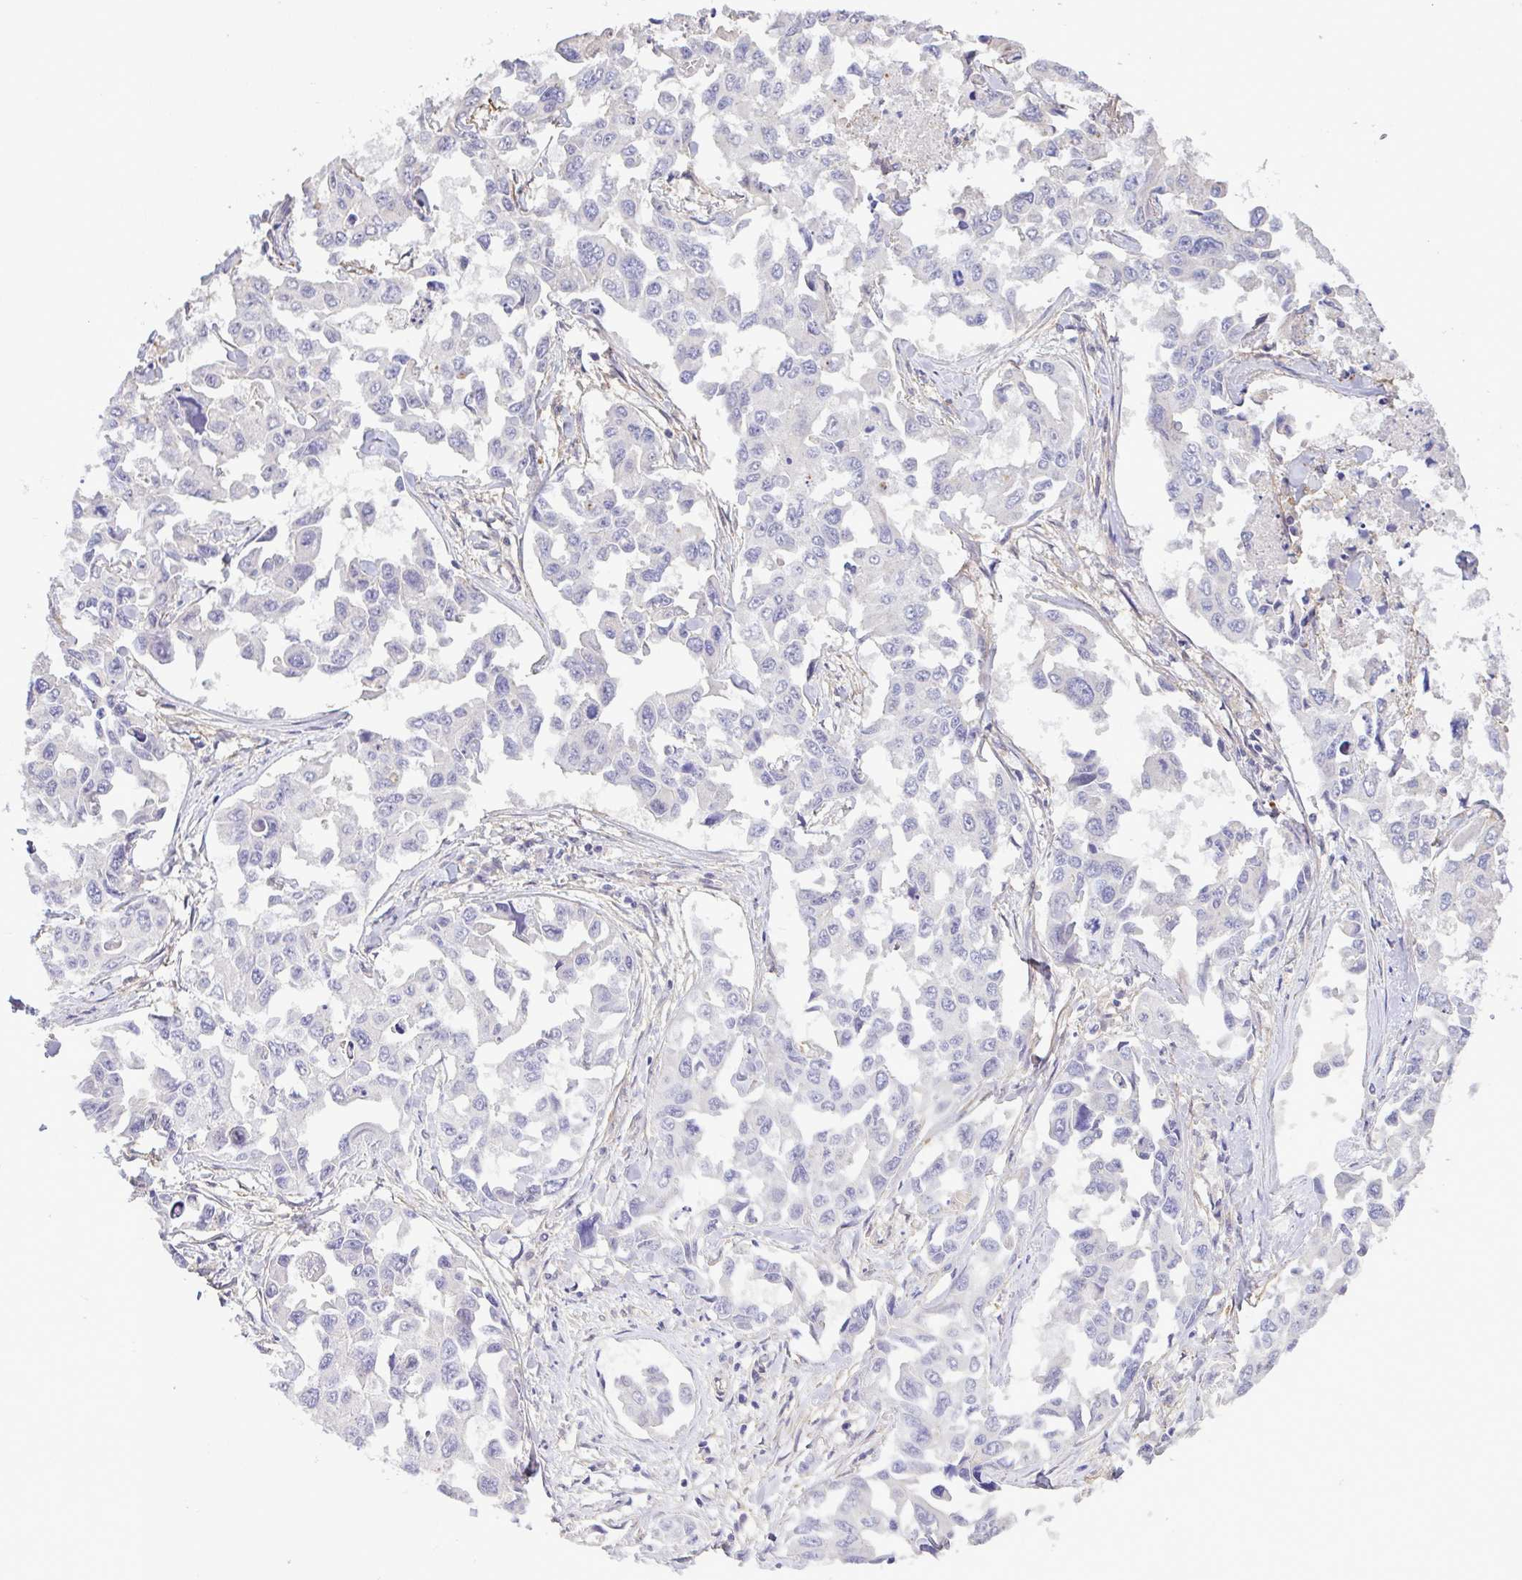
{"staining": {"intensity": "negative", "quantity": "none", "location": "none"}, "tissue": "lung cancer", "cell_type": "Tumor cells", "image_type": "cancer", "snomed": [{"axis": "morphology", "description": "Adenocarcinoma, NOS"}, {"axis": "topography", "description": "Lung"}], "caption": "This is a micrograph of IHC staining of adenocarcinoma (lung), which shows no positivity in tumor cells. (DAB (3,3'-diaminobenzidine) immunohistochemistry (IHC), high magnification).", "gene": "PLCD4", "patient": {"sex": "male", "age": 64}}